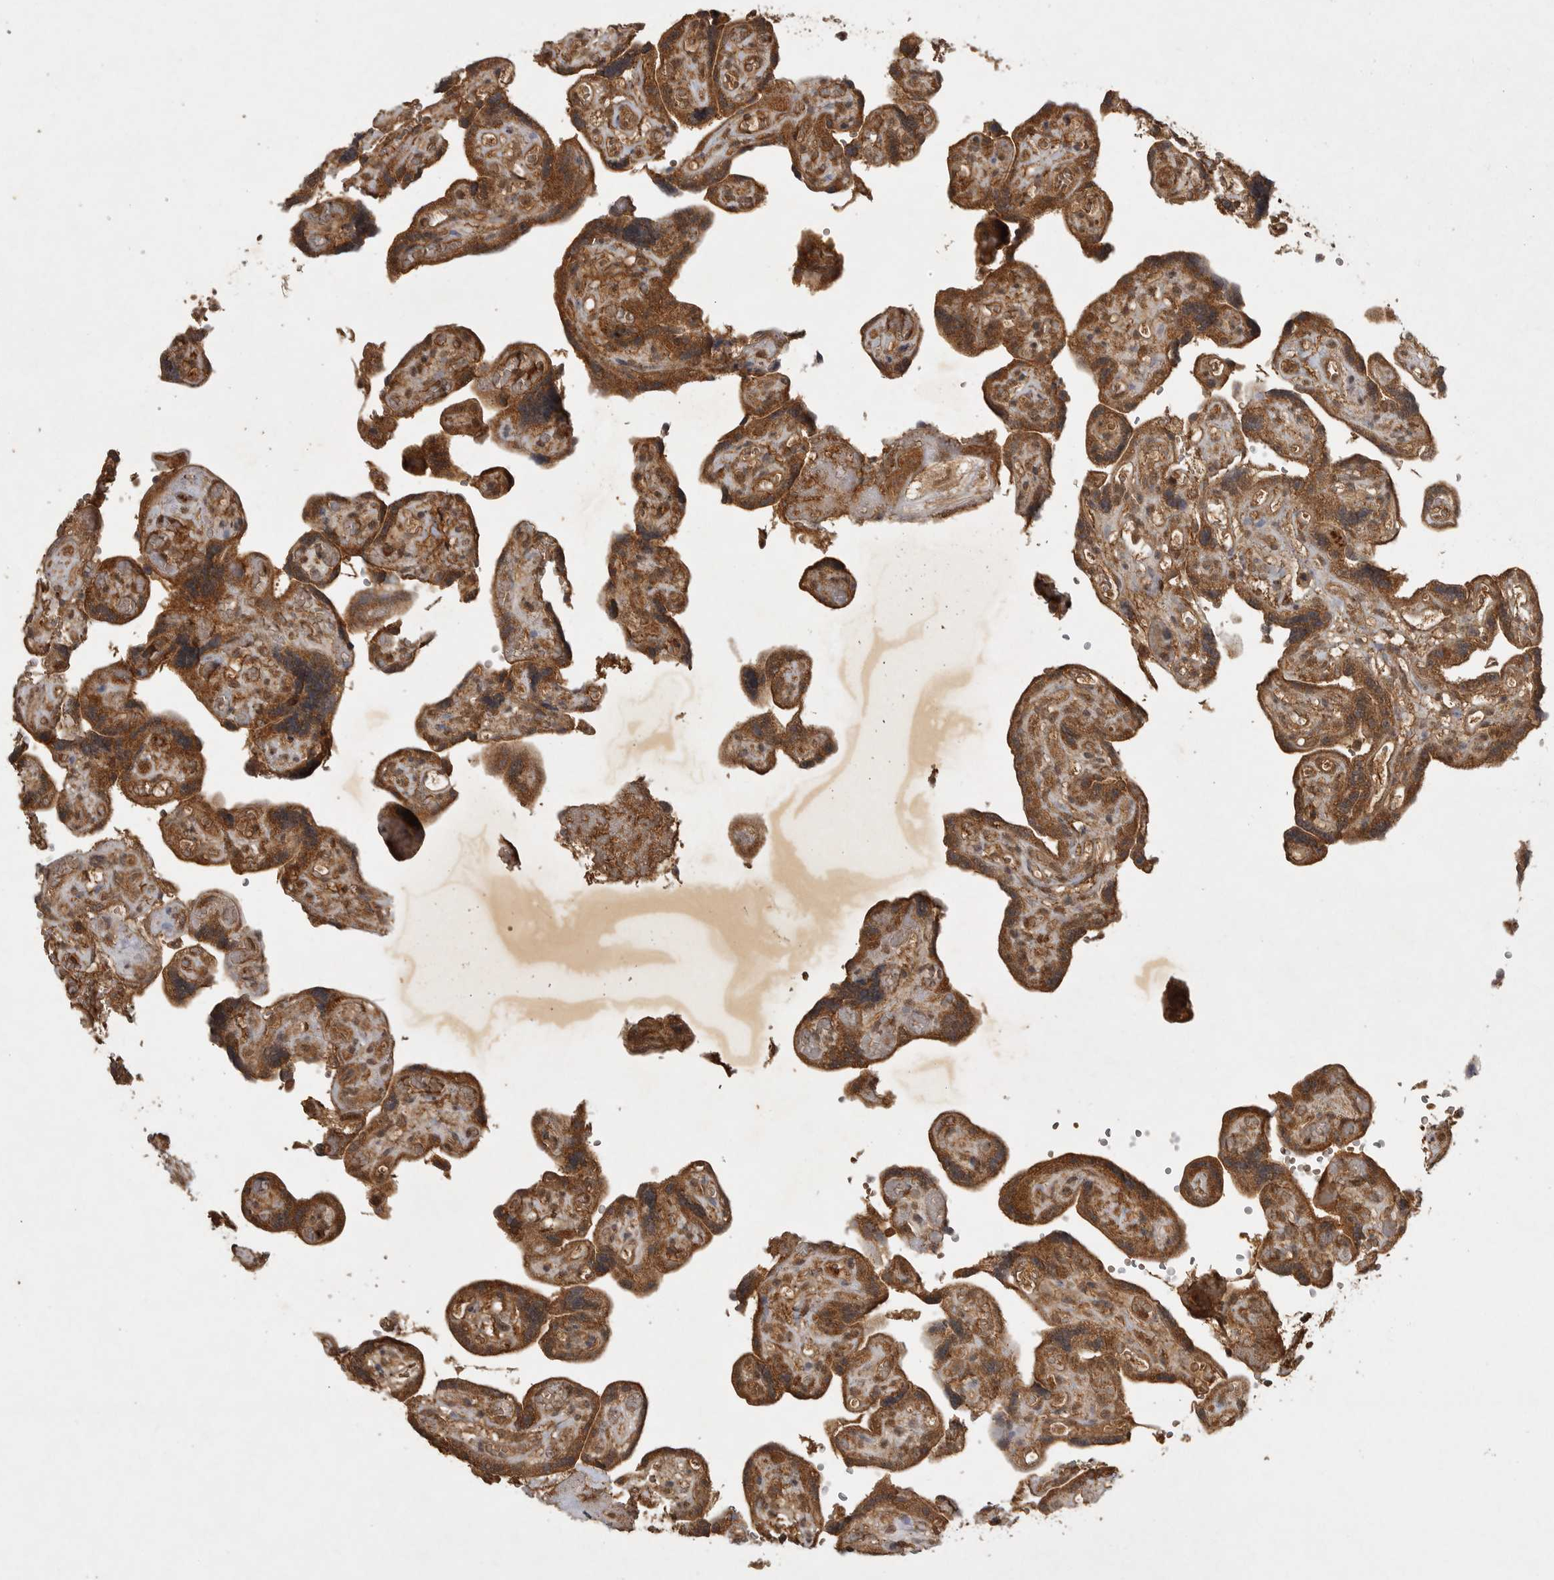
{"staining": {"intensity": "moderate", "quantity": ">75%", "location": "cytoplasmic/membranous,nuclear"}, "tissue": "placenta", "cell_type": "Decidual cells", "image_type": "normal", "snomed": [{"axis": "morphology", "description": "Normal tissue, NOS"}, {"axis": "topography", "description": "Placenta"}], "caption": "Brown immunohistochemical staining in benign placenta exhibits moderate cytoplasmic/membranous,nuclear positivity in approximately >75% of decidual cells. The staining was performed using DAB to visualize the protein expression in brown, while the nuclei were stained in blue with hematoxylin (Magnification: 20x).", "gene": "ICOSLG", "patient": {"sex": "female", "age": 30}}